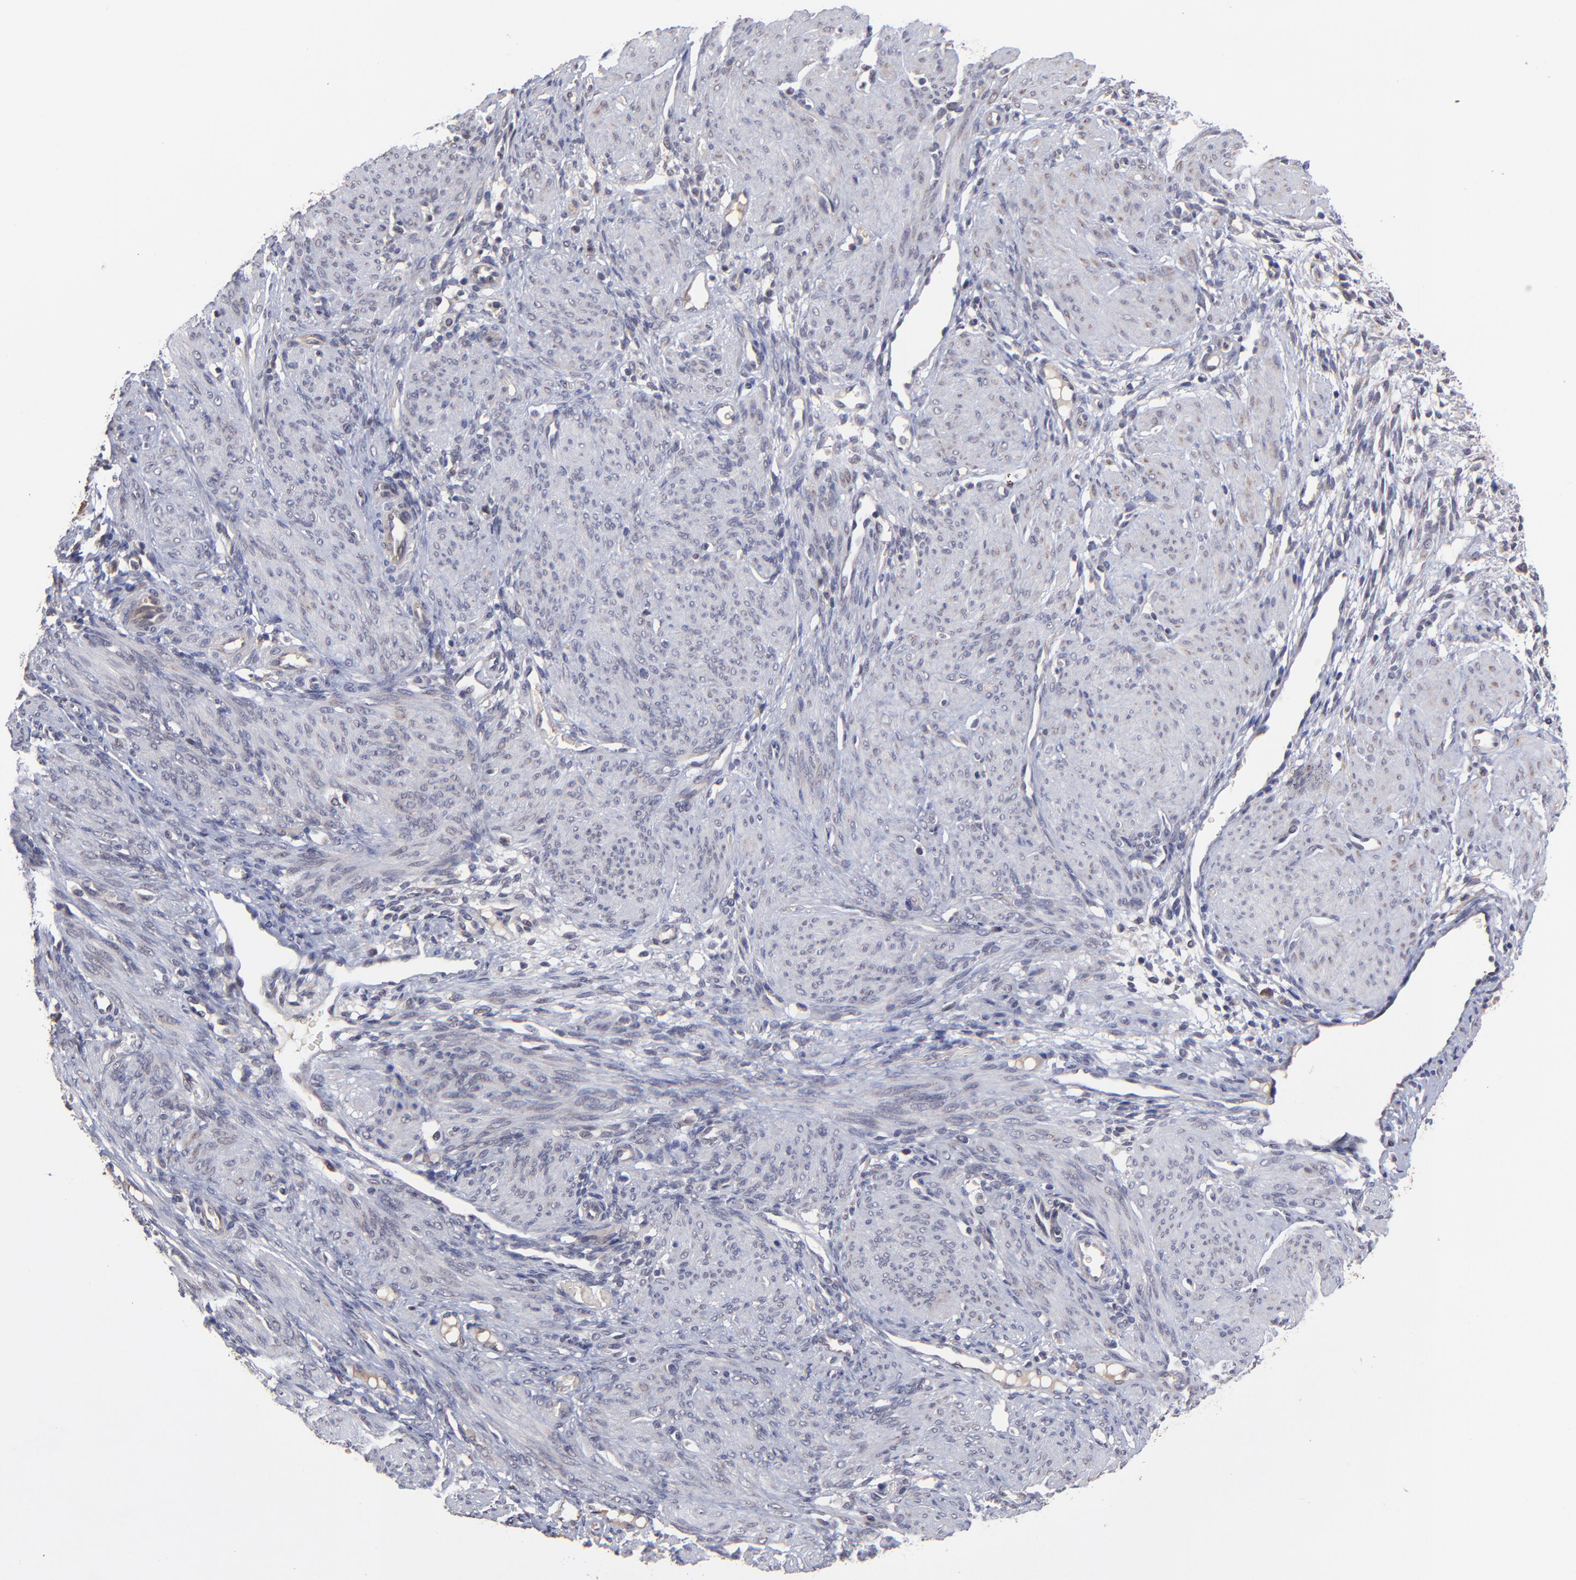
{"staining": {"intensity": "negative", "quantity": "none", "location": "none"}, "tissue": "endometrium", "cell_type": "Cells in endometrial stroma", "image_type": "normal", "snomed": [{"axis": "morphology", "description": "Normal tissue, NOS"}, {"axis": "topography", "description": "Endometrium"}], "caption": "IHC photomicrograph of normal human endometrium stained for a protein (brown), which exhibits no expression in cells in endometrial stroma.", "gene": "CHL1", "patient": {"sex": "female", "age": 72}}